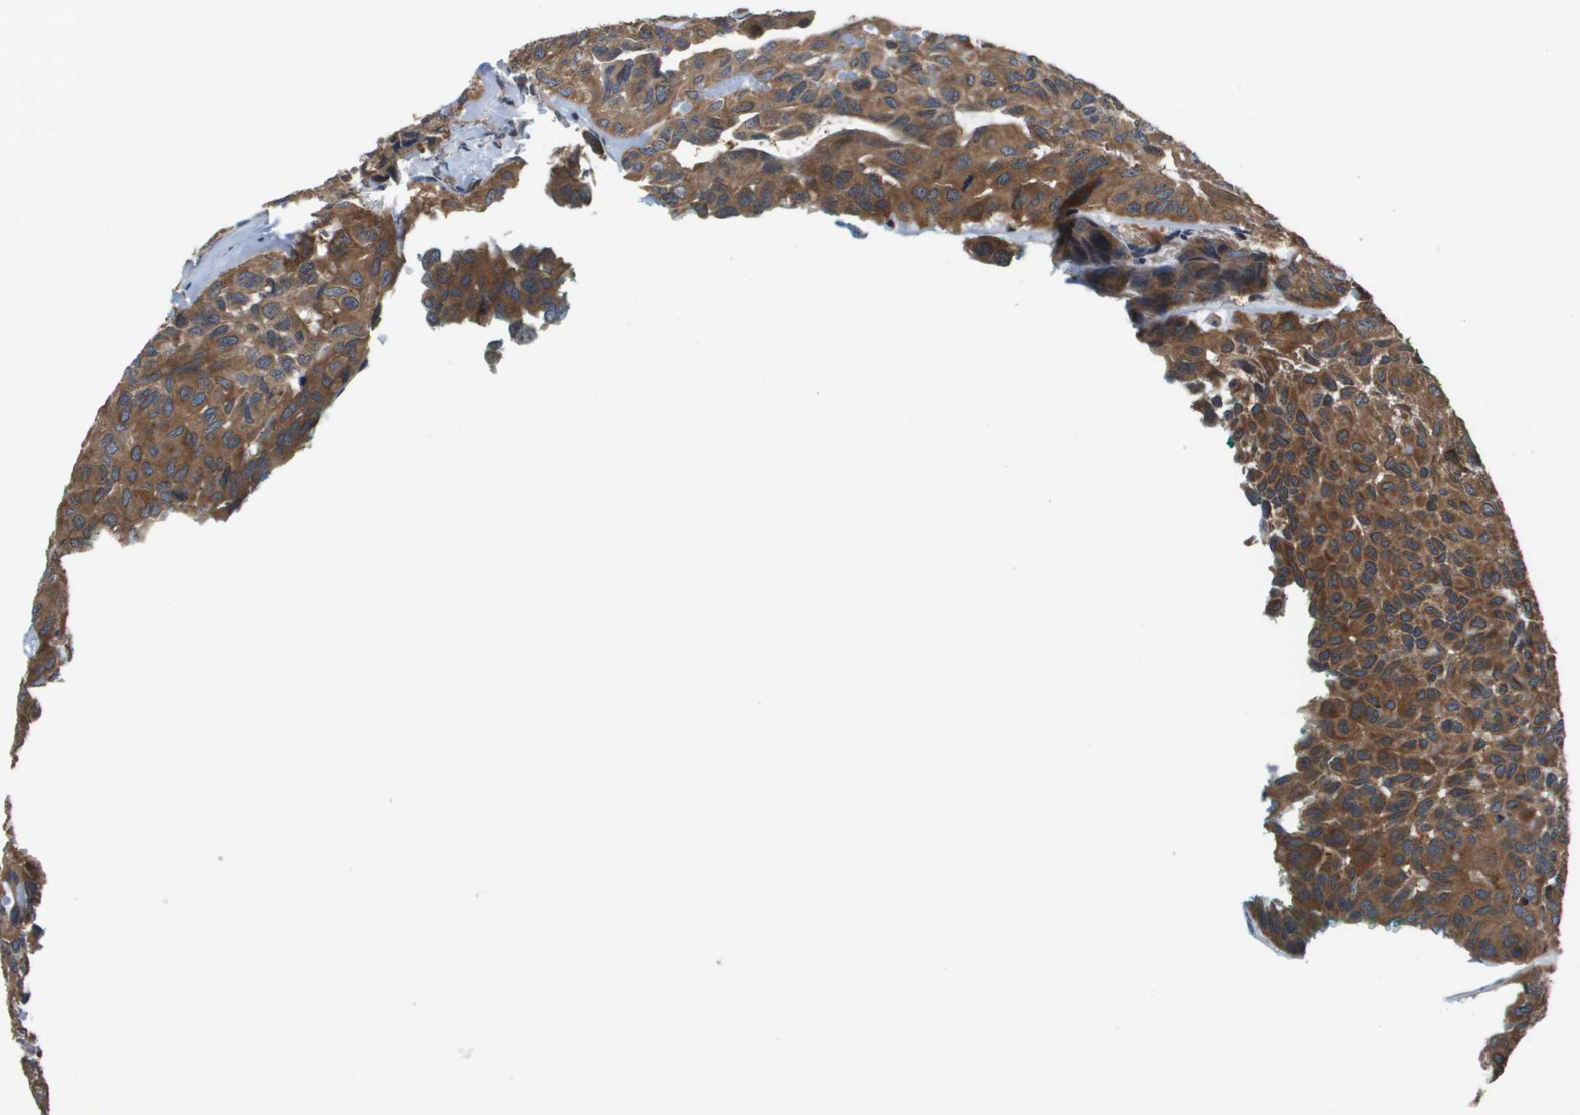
{"staining": {"intensity": "strong", "quantity": ">75%", "location": "cytoplasmic/membranous"}, "tissue": "head and neck cancer", "cell_type": "Tumor cells", "image_type": "cancer", "snomed": [{"axis": "morphology", "description": "Adenocarcinoma, NOS"}, {"axis": "topography", "description": "Salivary gland, NOS"}, {"axis": "topography", "description": "Head-Neck"}], "caption": "There is high levels of strong cytoplasmic/membranous positivity in tumor cells of head and neck cancer, as demonstrated by immunohistochemical staining (brown color).", "gene": "ENPP5", "patient": {"sex": "female", "age": 76}}